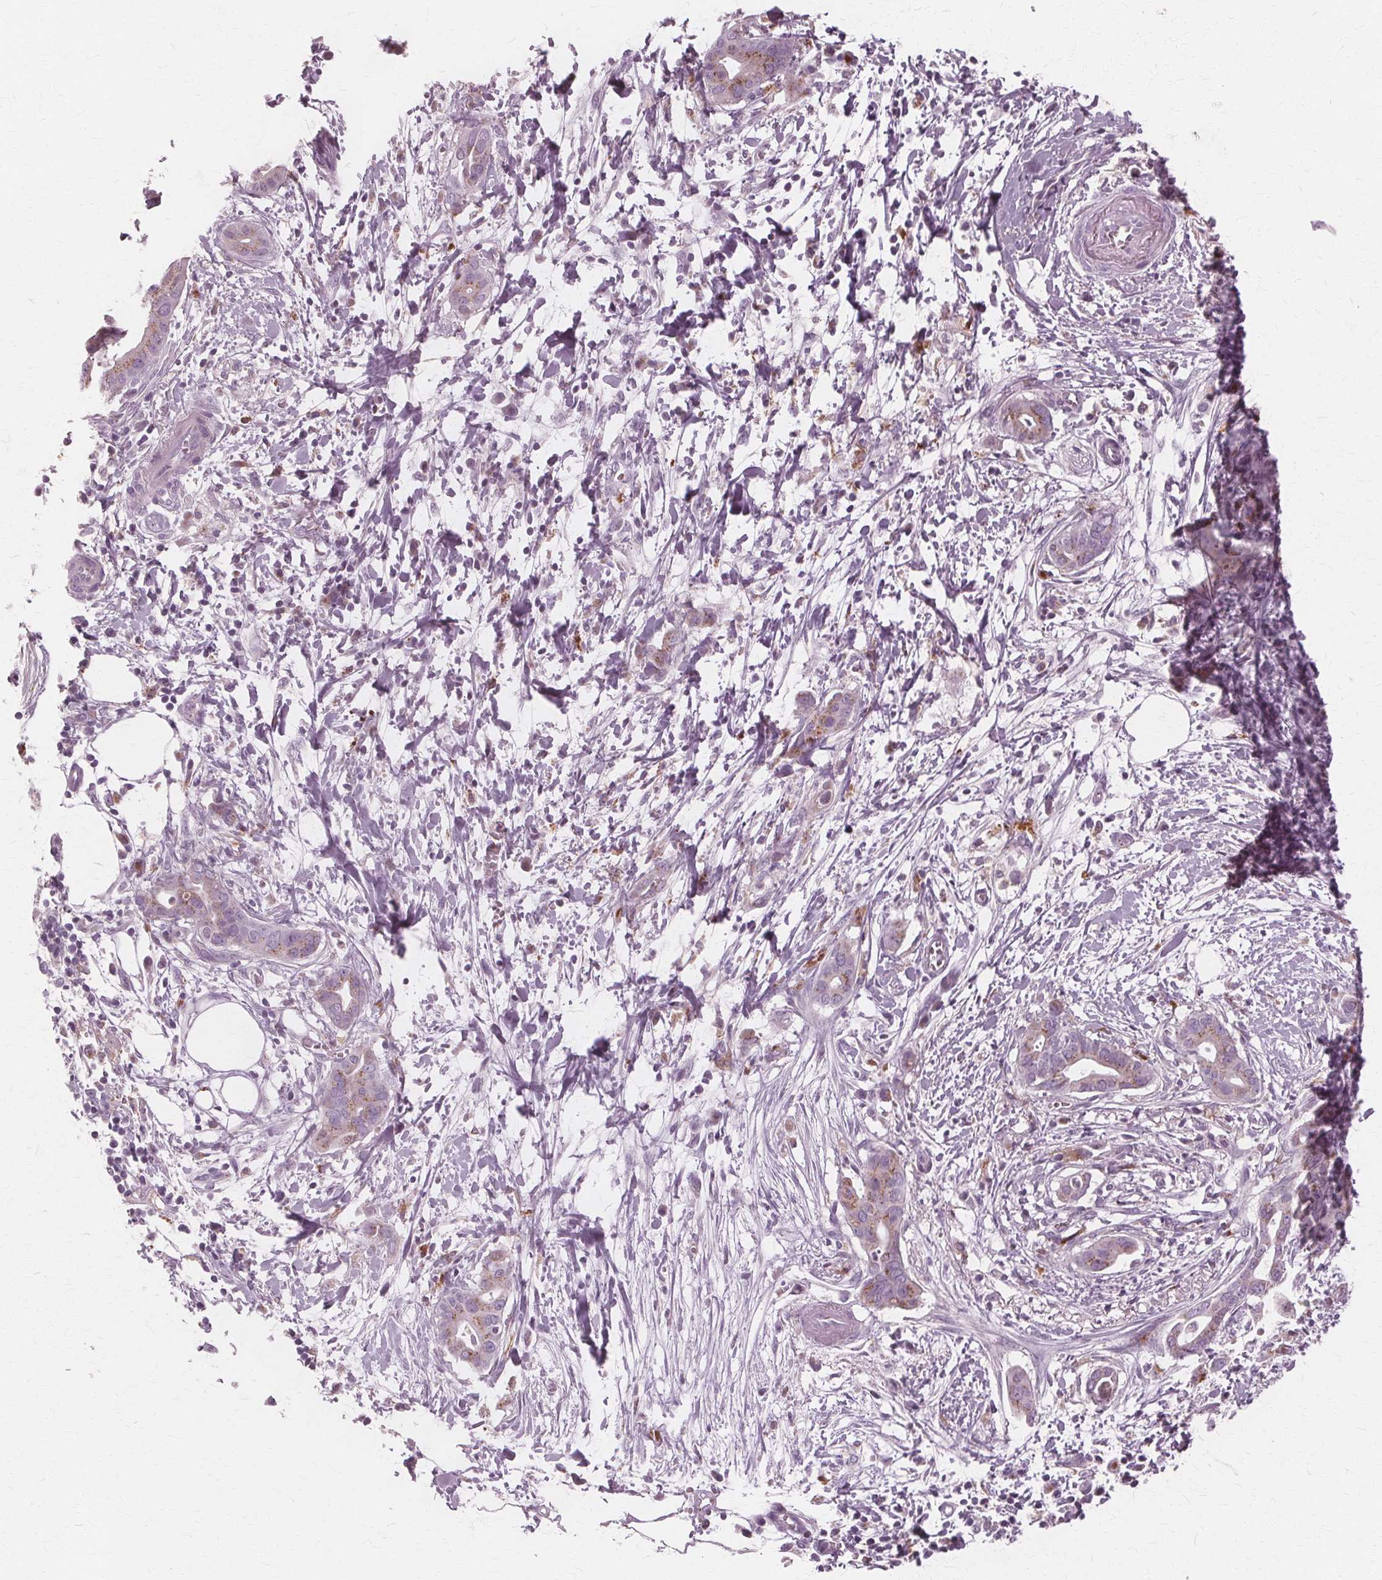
{"staining": {"intensity": "weak", "quantity": "25%-75%", "location": "cytoplasmic/membranous"}, "tissue": "pancreatic cancer", "cell_type": "Tumor cells", "image_type": "cancer", "snomed": [{"axis": "morphology", "description": "Adenocarcinoma, NOS"}, {"axis": "topography", "description": "Pancreas"}], "caption": "IHC (DAB) staining of pancreatic cancer exhibits weak cytoplasmic/membranous protein expression in about 25%-75% of tumor cells.", "gene": "DNASE2", "patient": {"sex": "male", "age": 61}}